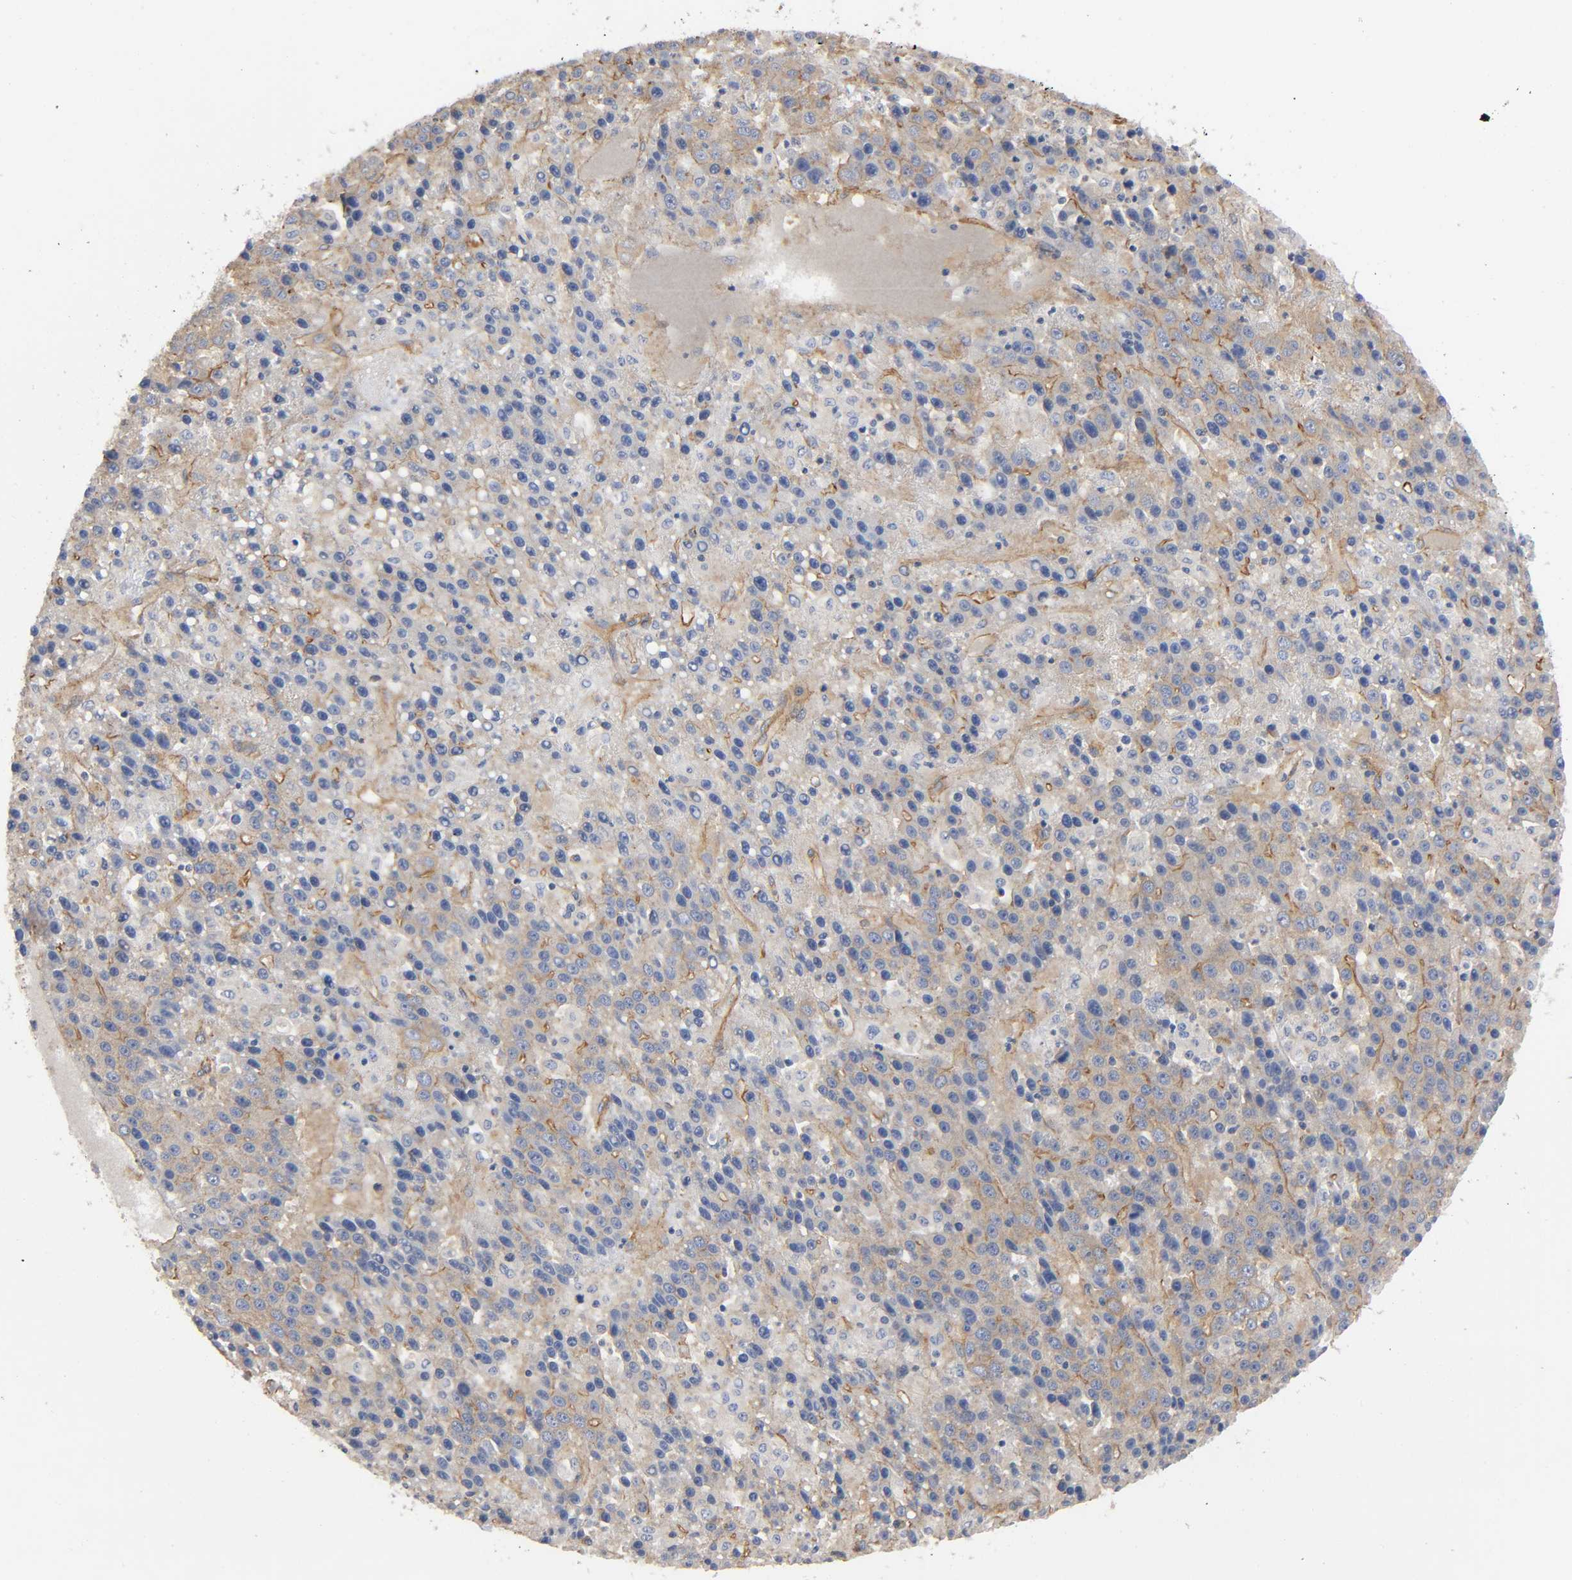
{"staining": {"intensity": "moderate", "quantity": "25%-75%", "location": "cytoplasmic/membranous"}, "tissue": "liver cancer", "cell_type": "Tumor cells", "image_type": "cancer", "snomed": [{"axis": "morphology", "description": "Carcinoma, Hepatocellular, NOS"}, {"axis": "topography", "description": "Liver"}], "caption": "Moderate cytoplasmic/membranous staining for a protein is present in approximately 25%-75% of tumor cells of liver hepatocellular carcinoma using immunohistochemistry (IHC).", "gene": "MARS1", "patient": {"sex": "female", "age": 53}}